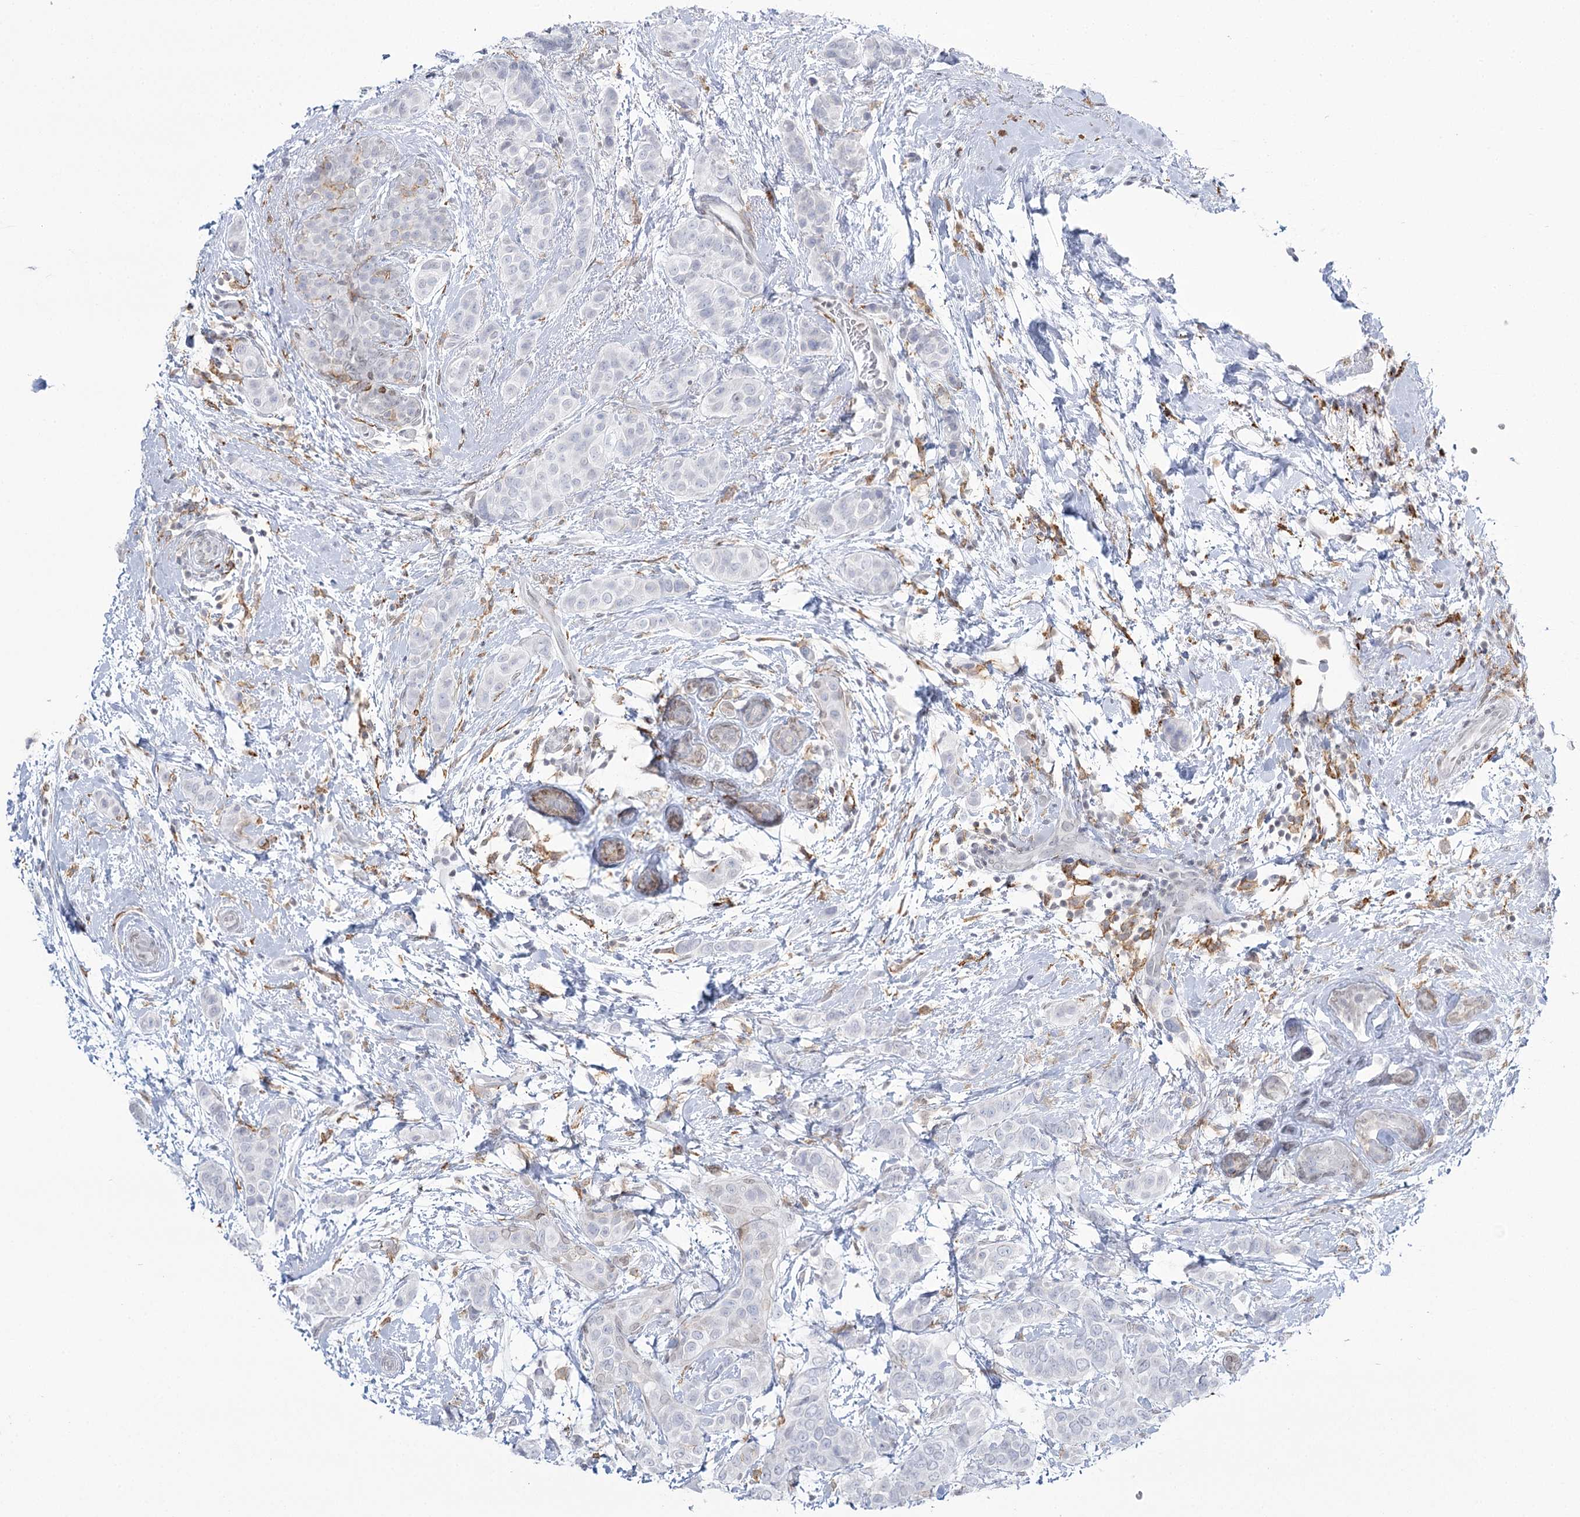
{"staining": {"intensity": "negative", "quantity": "none", "location": "none"}, "tissue": "breast cancer", "cell_type": "Tumor cells", "image_type": "cancer", "snomed": [{"axis": "morphology", "description": "Lobular carcinoma"}, {"axis": "topography", "description": "Breast"}], "caption": "Tumor cells show no significant staining in lobular carcinoma (breast).", "gene": "C11orf1", "patient": {"sex": "female", "age": 51}}